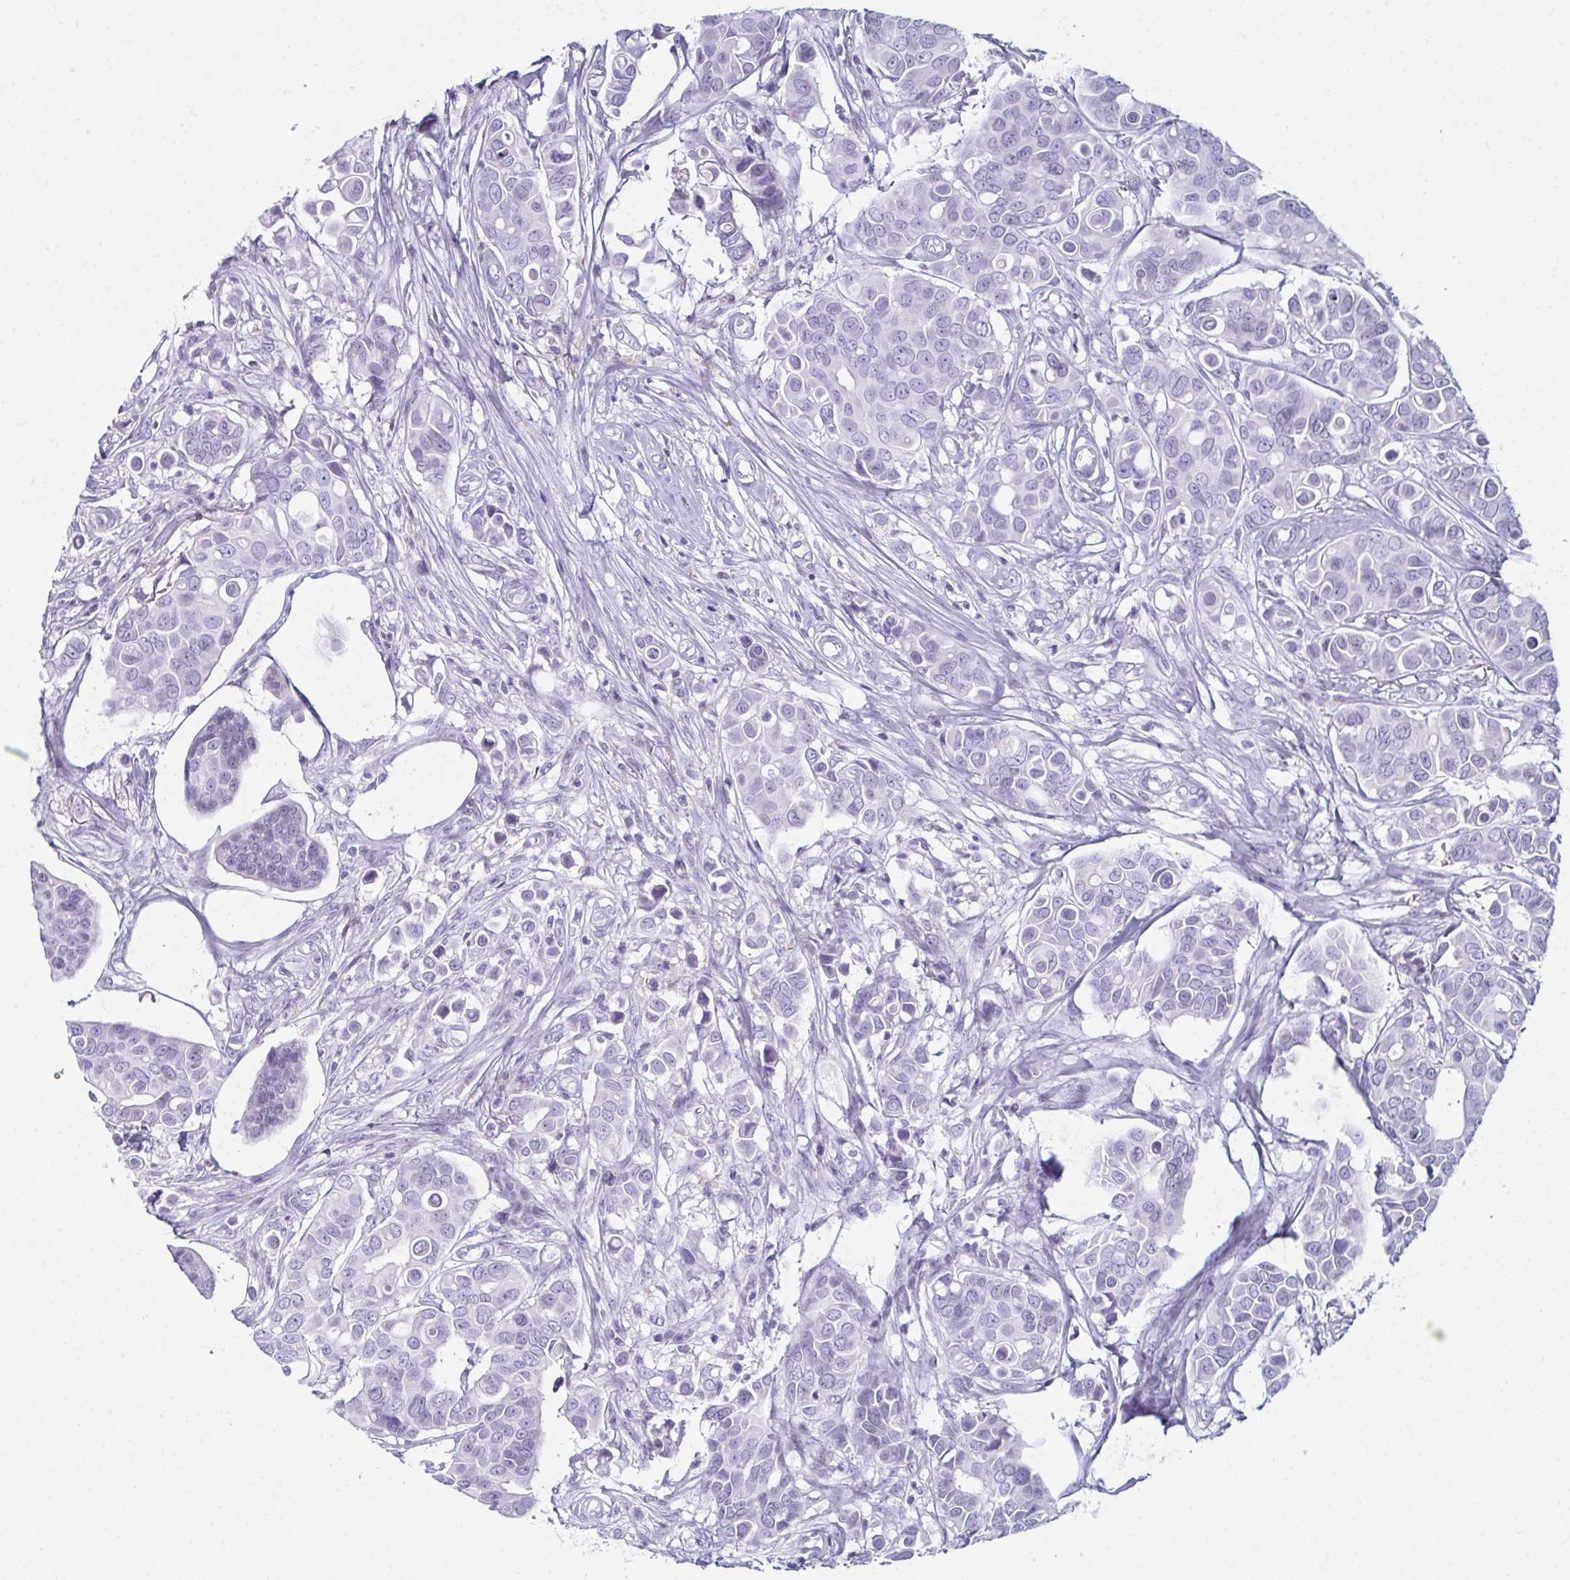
{"staining": {"intensity": "negative", "quantity": "none", "location": "none"}, "tissue": "breast cancer", "cell_type": "Tumor cells", "image_type": "cancer", "snomed": [{"axis": "morphology", "description": "Normal tissue, NOS"}, {"axis": "morphology", "description": "Duct carcinoma"}, {"axis": "topography", "description": "Skin"}, {"axis": "topography", "description": "Breast"}], "caption": "High power microscopy histopathology image of an immunohistochemistry (IHC) photomicrograph of intraductal carcinoma (breast), revealing no significant positivity in tumor cells.", "gene": "ENKUR", "patient": {"sex": "female", "age": 54}}